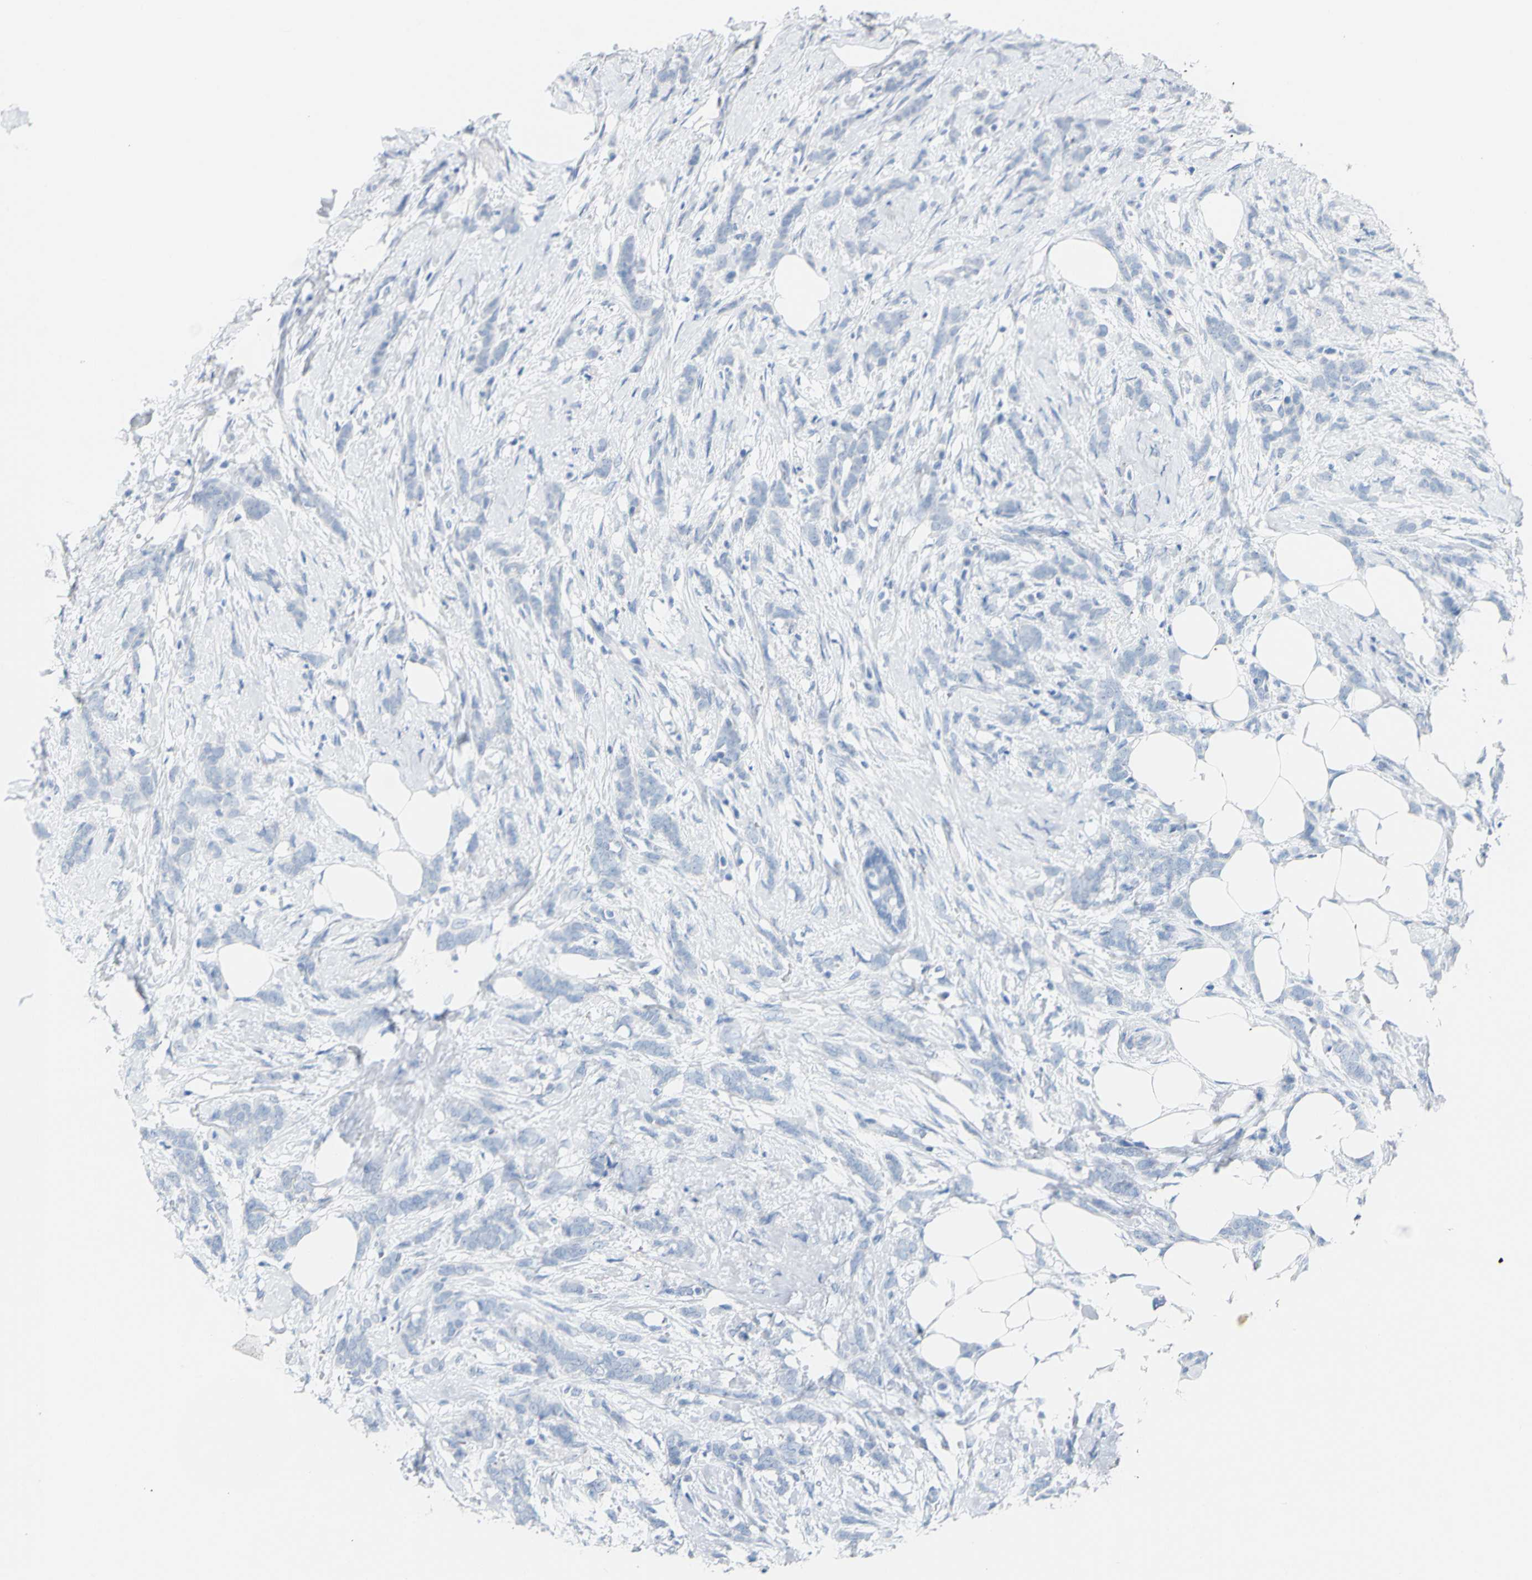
{"staining": {"intensity": "negative", "quantity": "none", "location": "none"}, "tissue": "breast cancer", "cell_type": "Tumor cells", "image_type": "cancer", "snomed": [{"axis": "morphology", "description": "Lobular carcinoma, in situ"}, {"axis": "morphology", "description": "Lobular carcinoma"}, {"axis": "topography", "description": "Breast"}], "caption": "High power microscopy histopathology image of an IHC image of breast lobular carcinoma in situ, revealing no significant positivity in tumor cells. Nuclei are stained in blue.", "gene": "OPN1SW", "patient": {"sex": "female", "age": 41}}